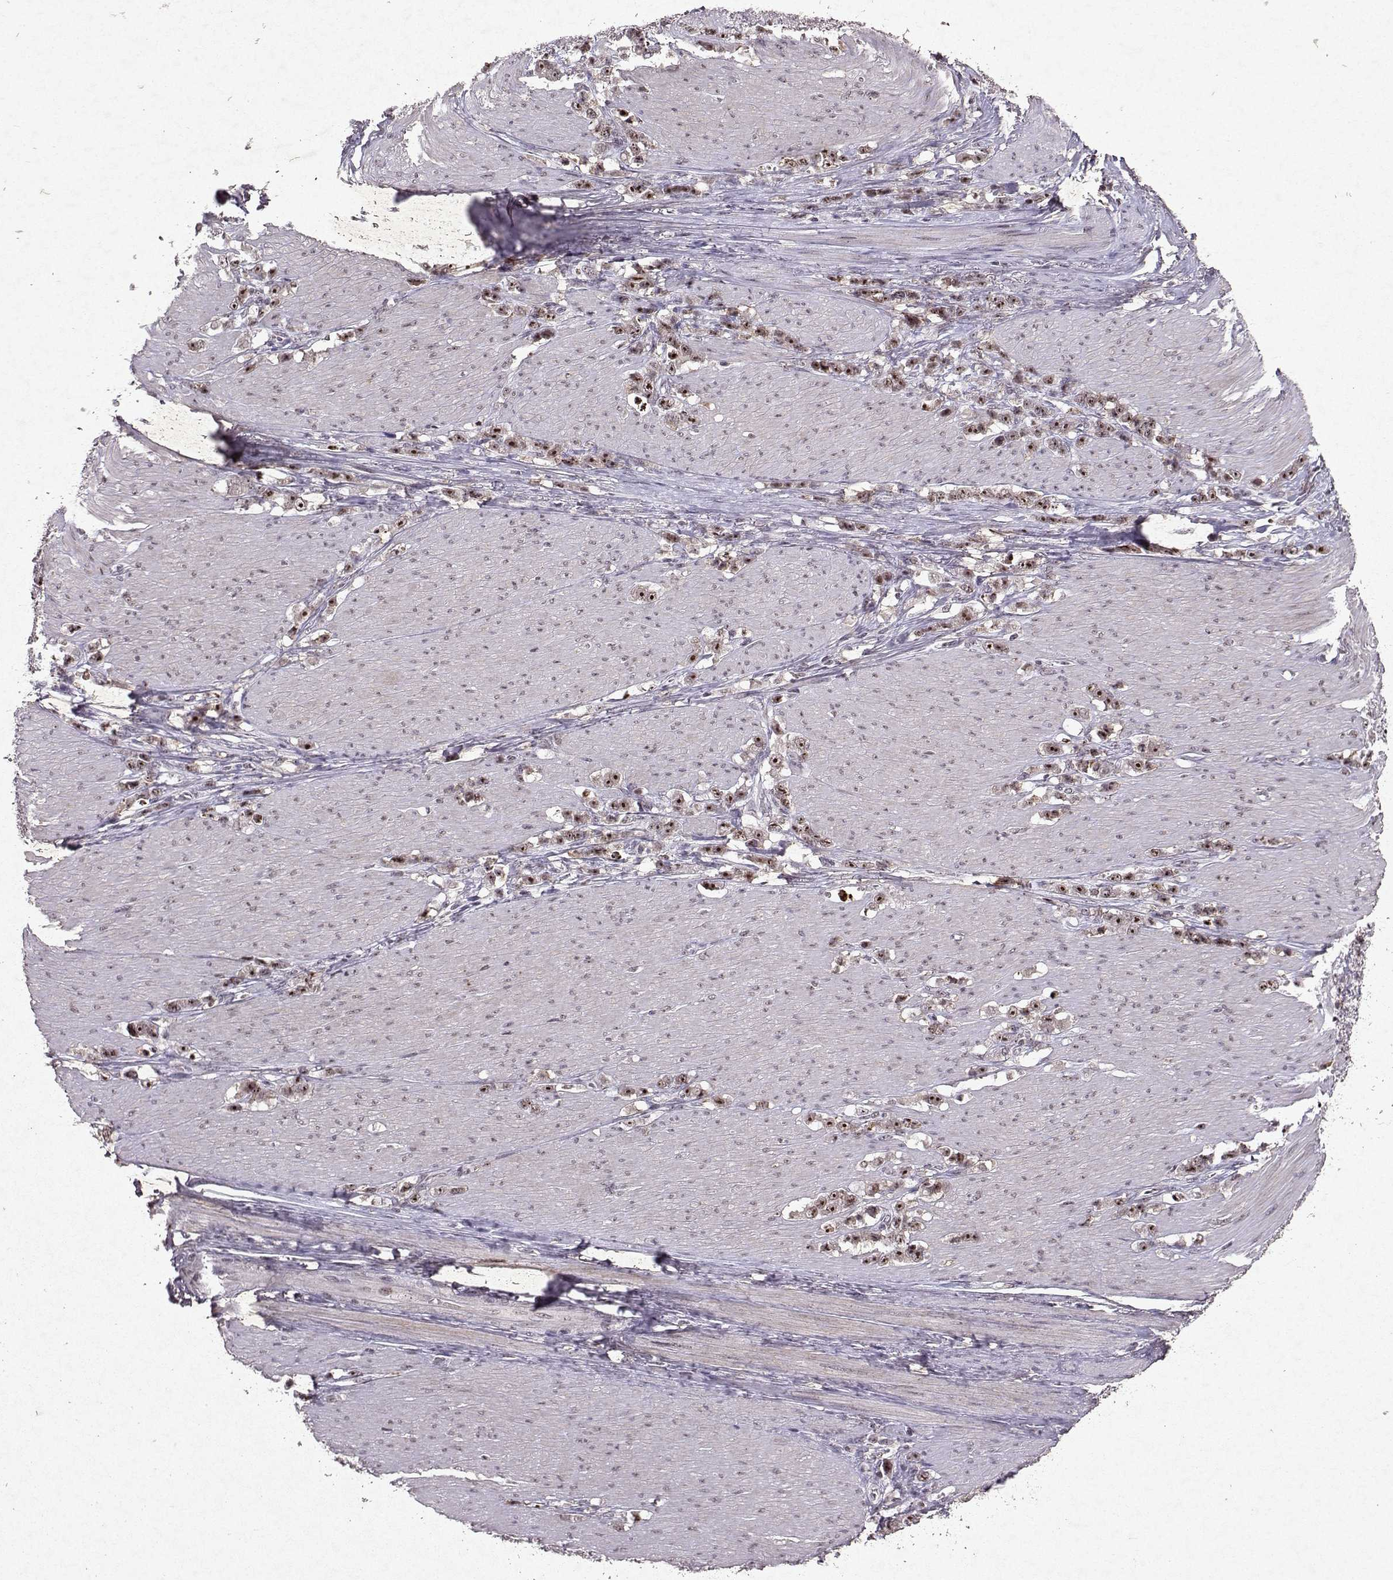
{"staining": {"intensity": "strong", "quantity": ">75%", "location": "nuclear"}, "tissue": "stomach cancer", "cell_type": "Tumor cells", "image_type": "cancer", "snomed": [{"axis": "morphology", "description": "Adenocarcinoma, NOS"}, {"axis": "topography", "description": "Stomach, lower"}], "caption": "A high amount of strong nuclear positivity is present in approximately >75% of tumor cells in stomach cancer (adenocarcinoma) tissue.", "gene": "DDX56", "patient": {"sex": "male", "age": 88}}